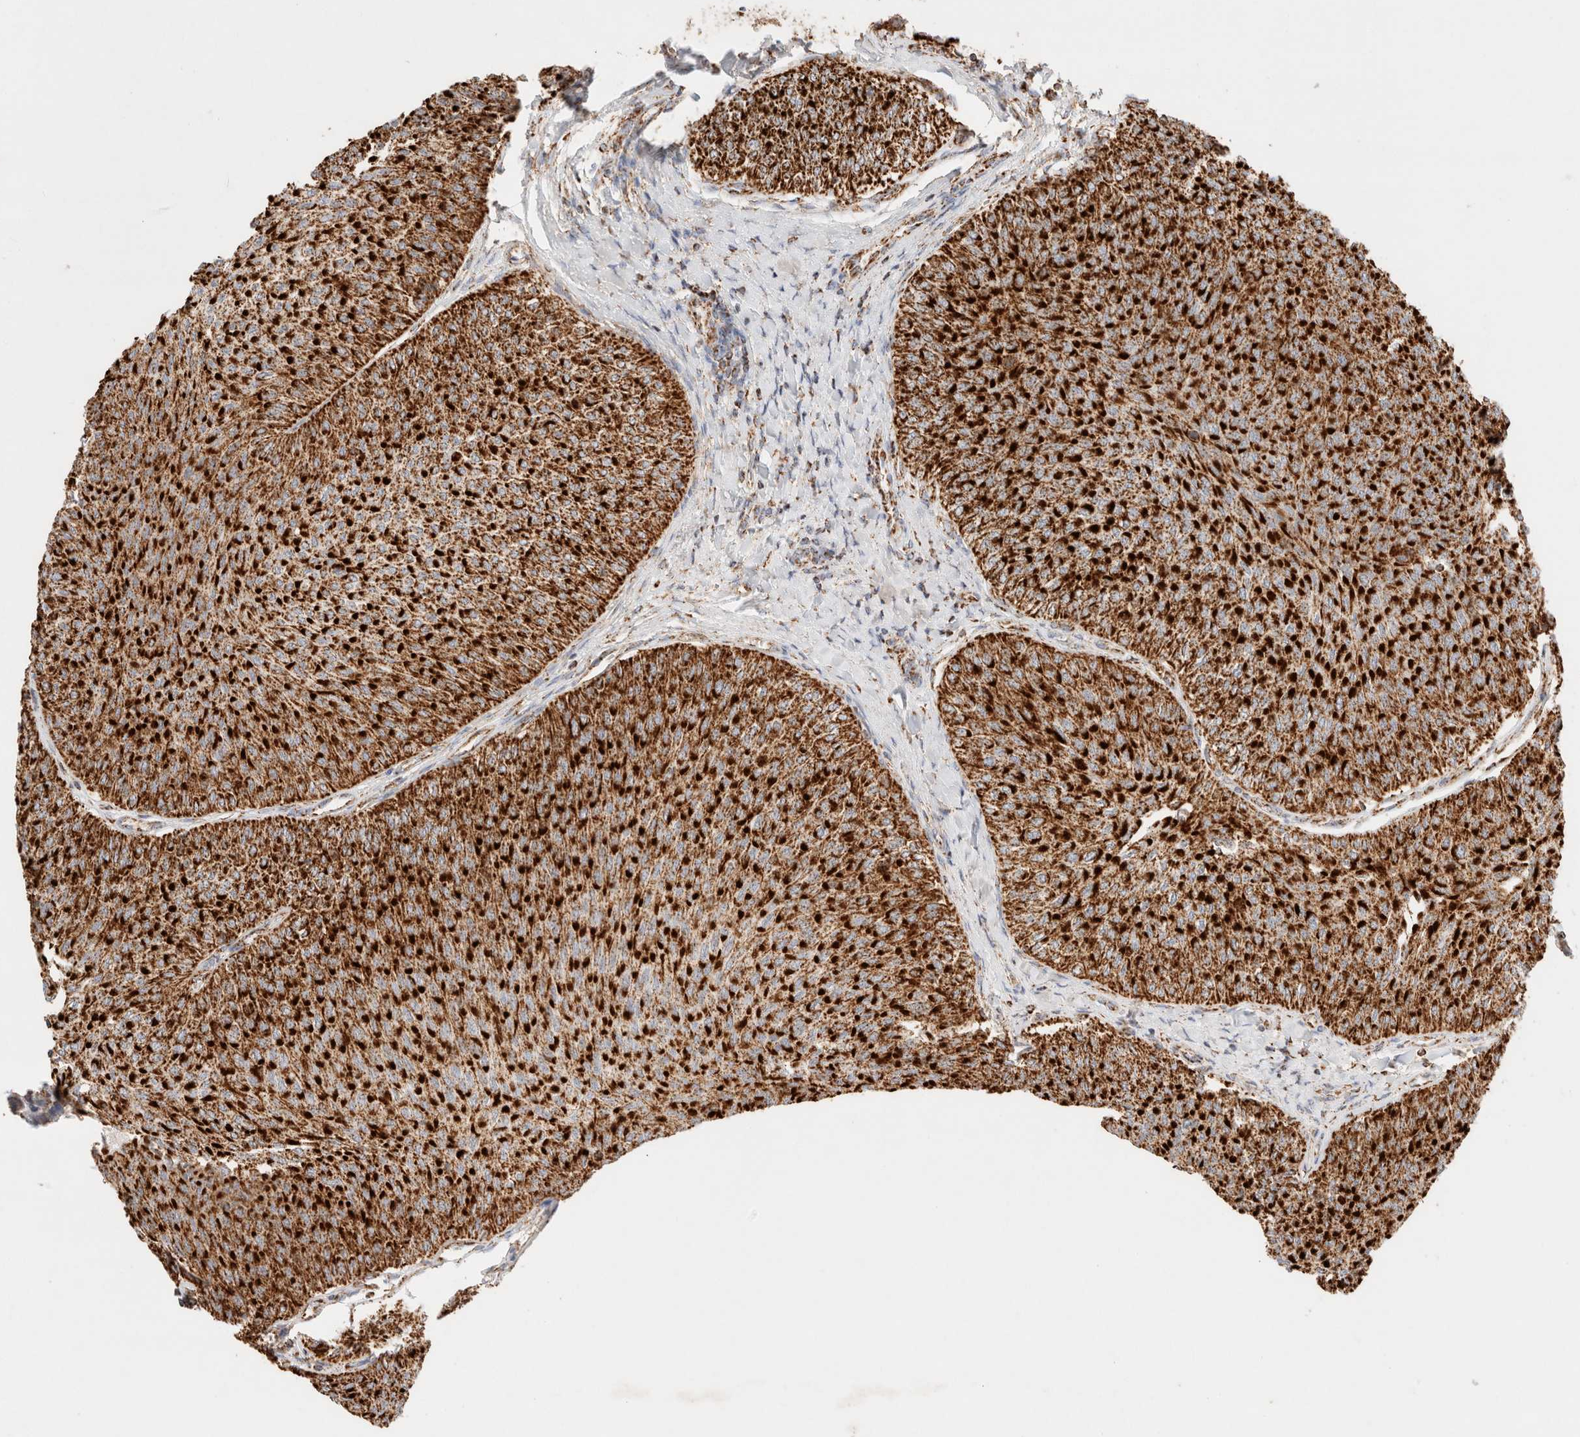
{"staining": {"intensity": "strong", "quantity": ">75%", "location": "cytoplasmic/membranous"}, "tissue": "urothelial cancer", "cell_type": "Tumor cells", "image_type": "cancer", "snomed": [{"axis": "morphology", "description": "Urothelial carcinoma, Low grade"}, {"axis": "topography", "description": "Urinary bladder"}], "caption": "Immunohistochemistry (IHC) of human low-grade urothelial carcinoma shows high levels of strong cytoplasmic/membranous positivity in approximately >75% of tumor cells. Using DAB (3,3'-diaminobenzidine) (brown) and hematoxylin (blue) stains, captured at high magnification using brightfield microscopy.", "gene": "PHB2", "patient": {"sex": "male", "age": 78}}